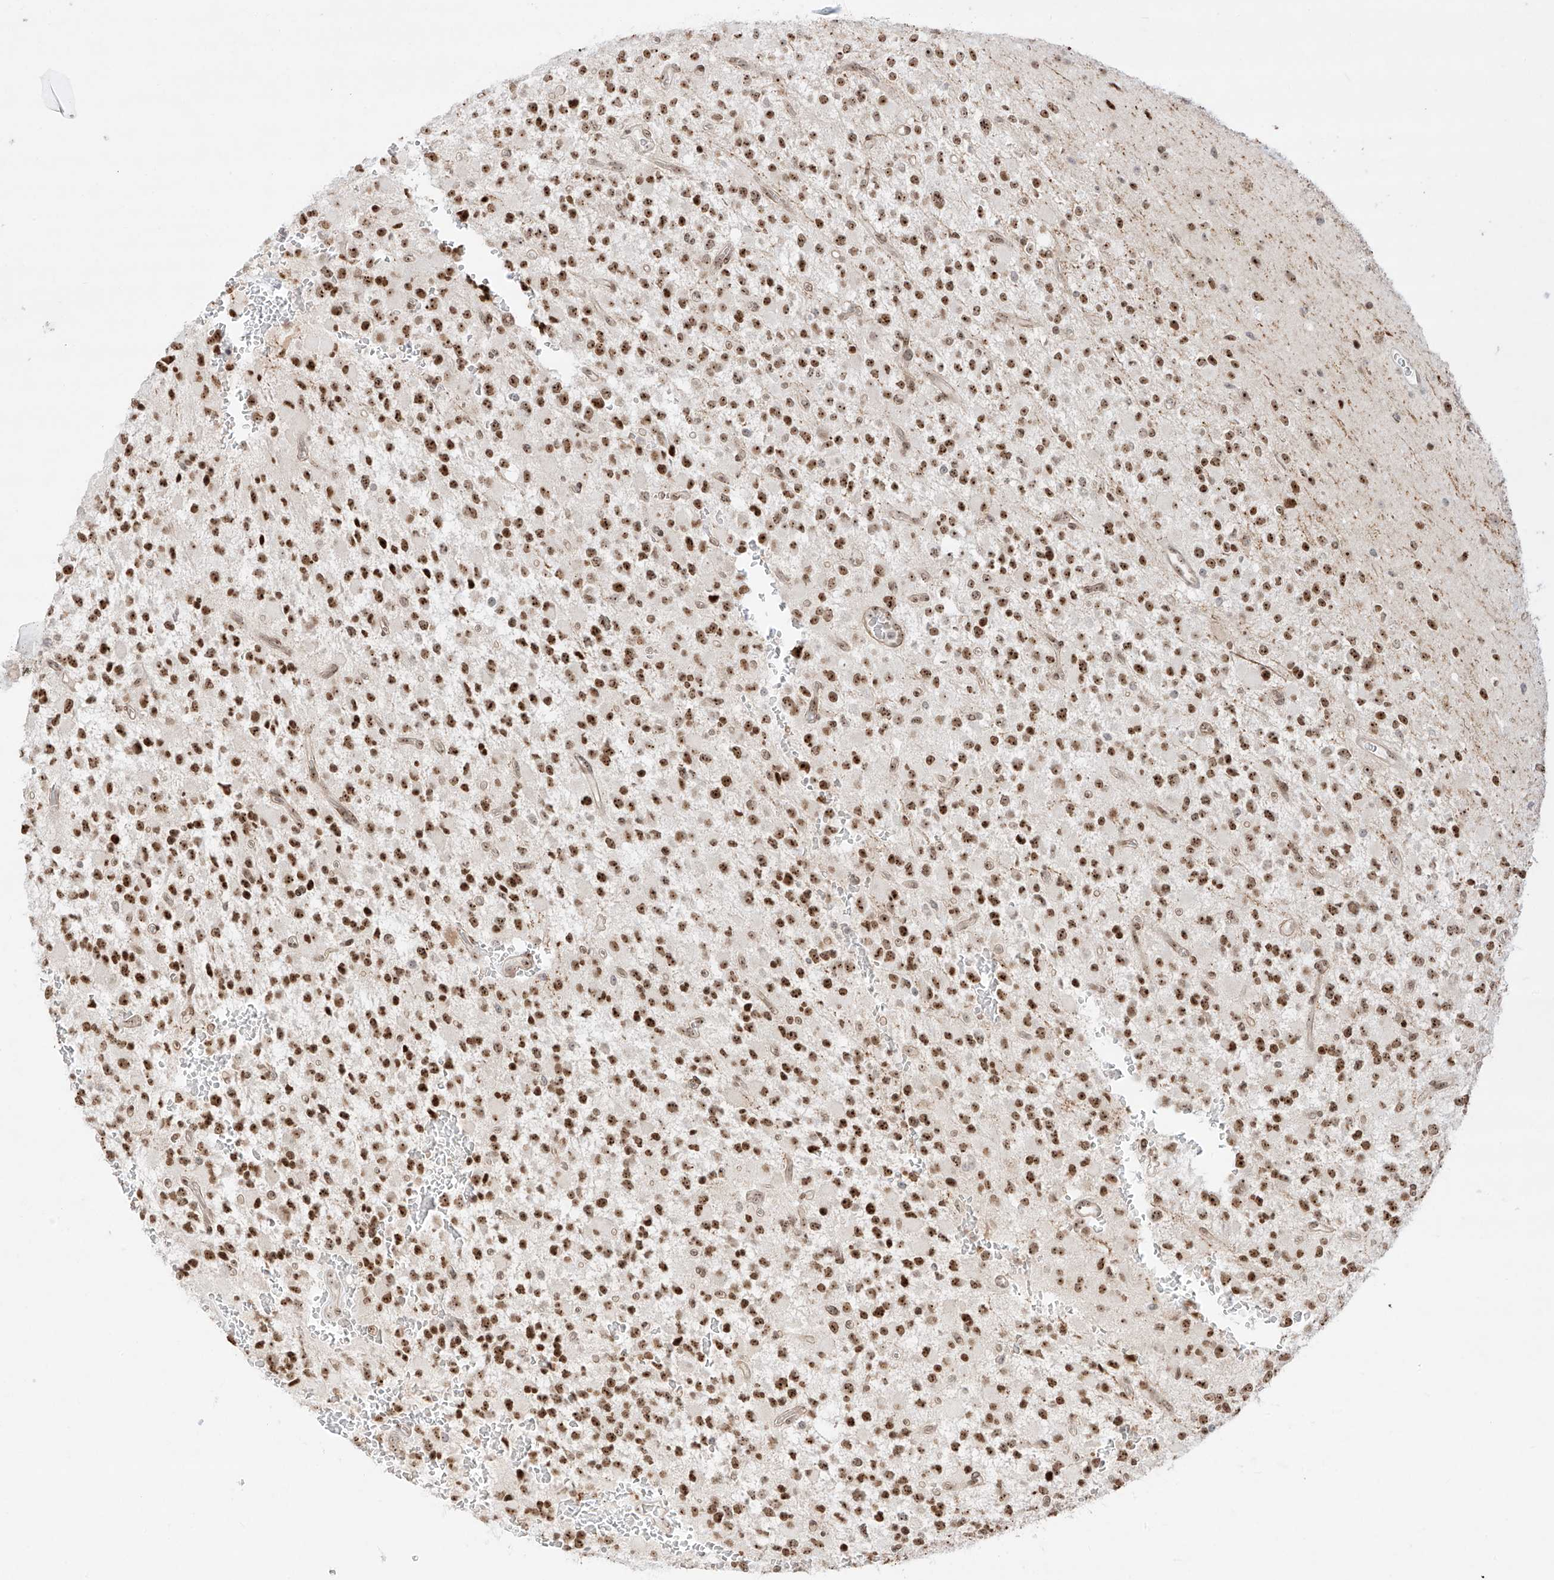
{"staining": {"intensity": "strong", "quantity": ">75%", "location": "nuclear"}, "tissue": "glioma", "cell_type": "Tumor cells", "image_type": "cancer", "snomed": [{"axis": "morphology", "description": "Glioma, malignant, High grade"}, {"axis": "topography", "description": "Brain"}], "caption": "Human malignant glioma (high-grade) stained with a protein marker displays strong staining in tumor cells.", "gene": "ZNF512", "patient": {"sex": "male", "age": 34}}